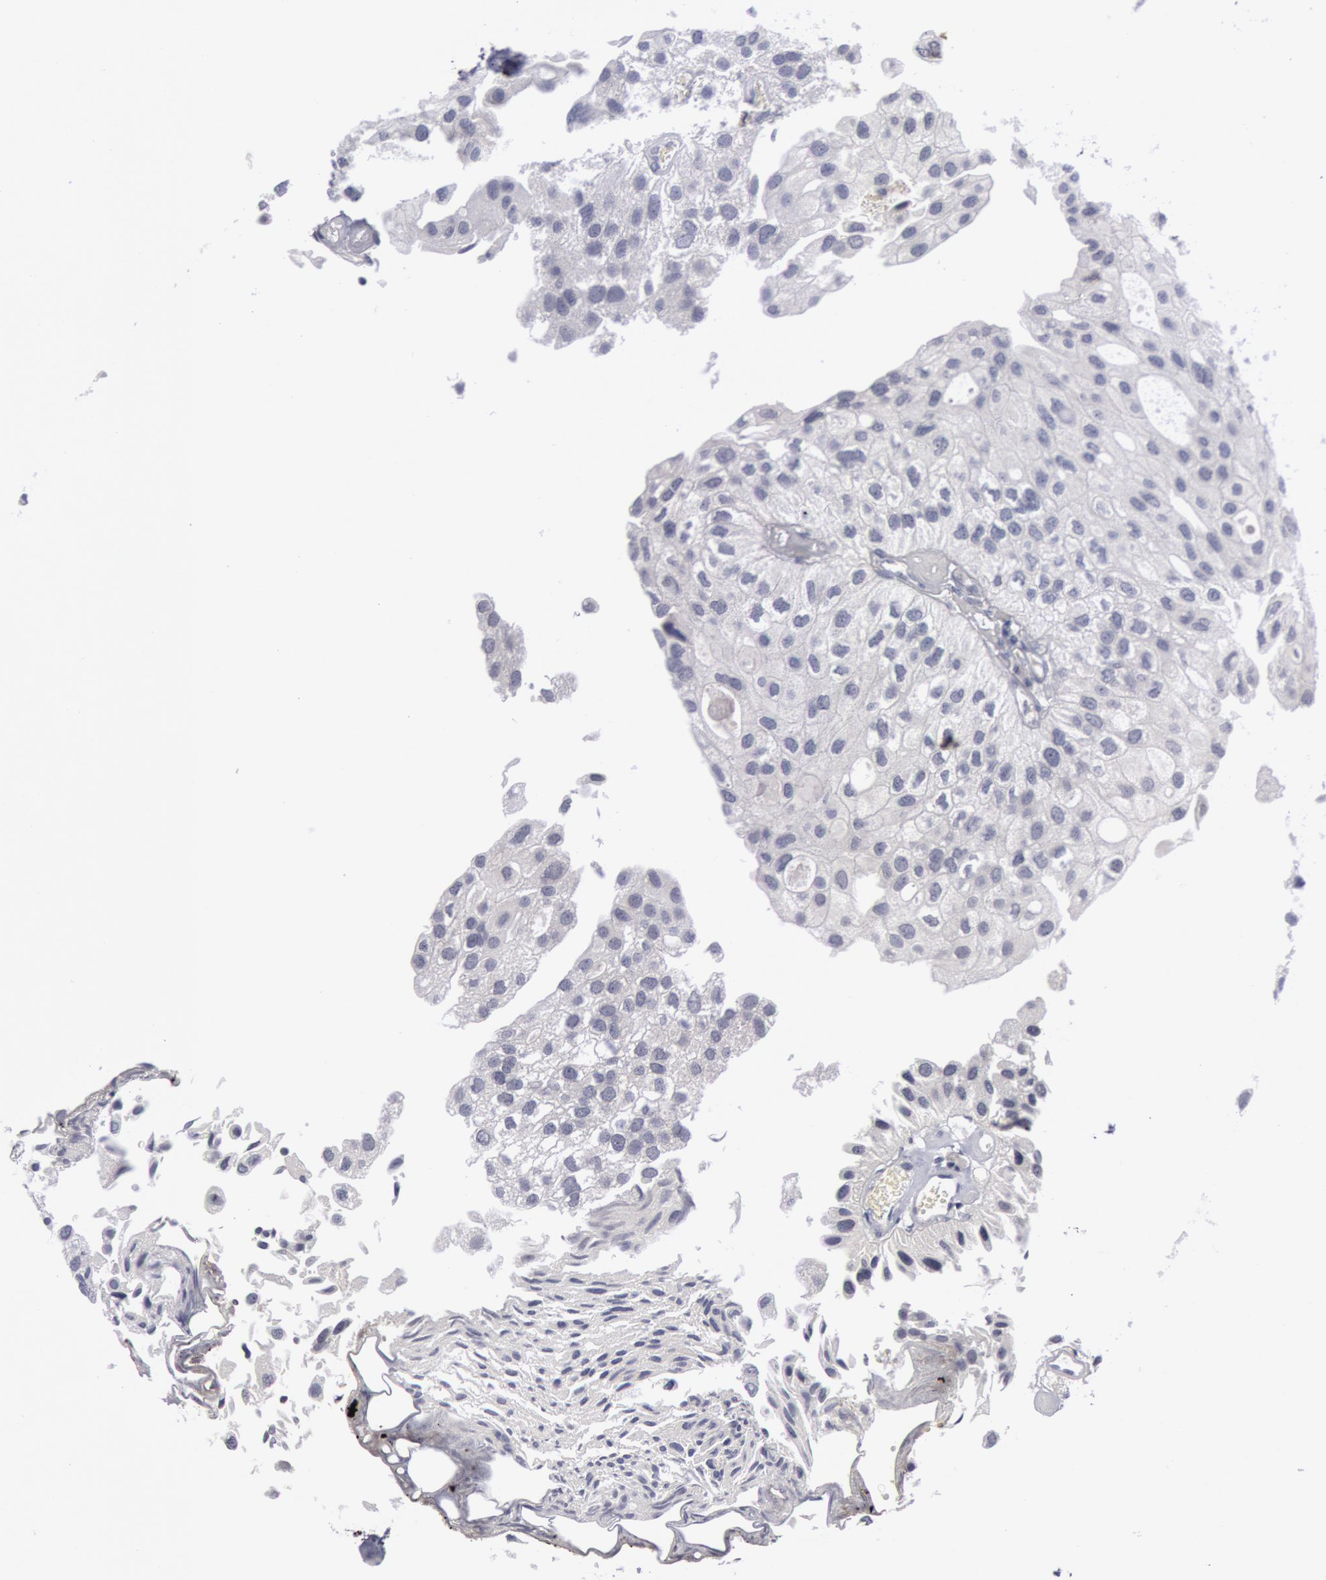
{"staining": {"intensity": "negative", "quantity": "none", "location": "none"}, "tissue": "urothelial cancer", "cell_type": "Tumor cells", "image_type": "cancer", "snomed": [{"axis": "morphology", "description": "Urothelial carcinoma, Low grade"}, {"axis": "topography", "description": "Urinary bladder"}], "caption": "Tumor cells are negative for brown protein staining in urothelial cancer. The staining was performed using DAB to visualize the protein expression in brown, while the nuclei were stained in blue with hematoxylin (Magnification: 20x).", "gene": "KRT16", "patient": {"sex": "female", "age": 89}}